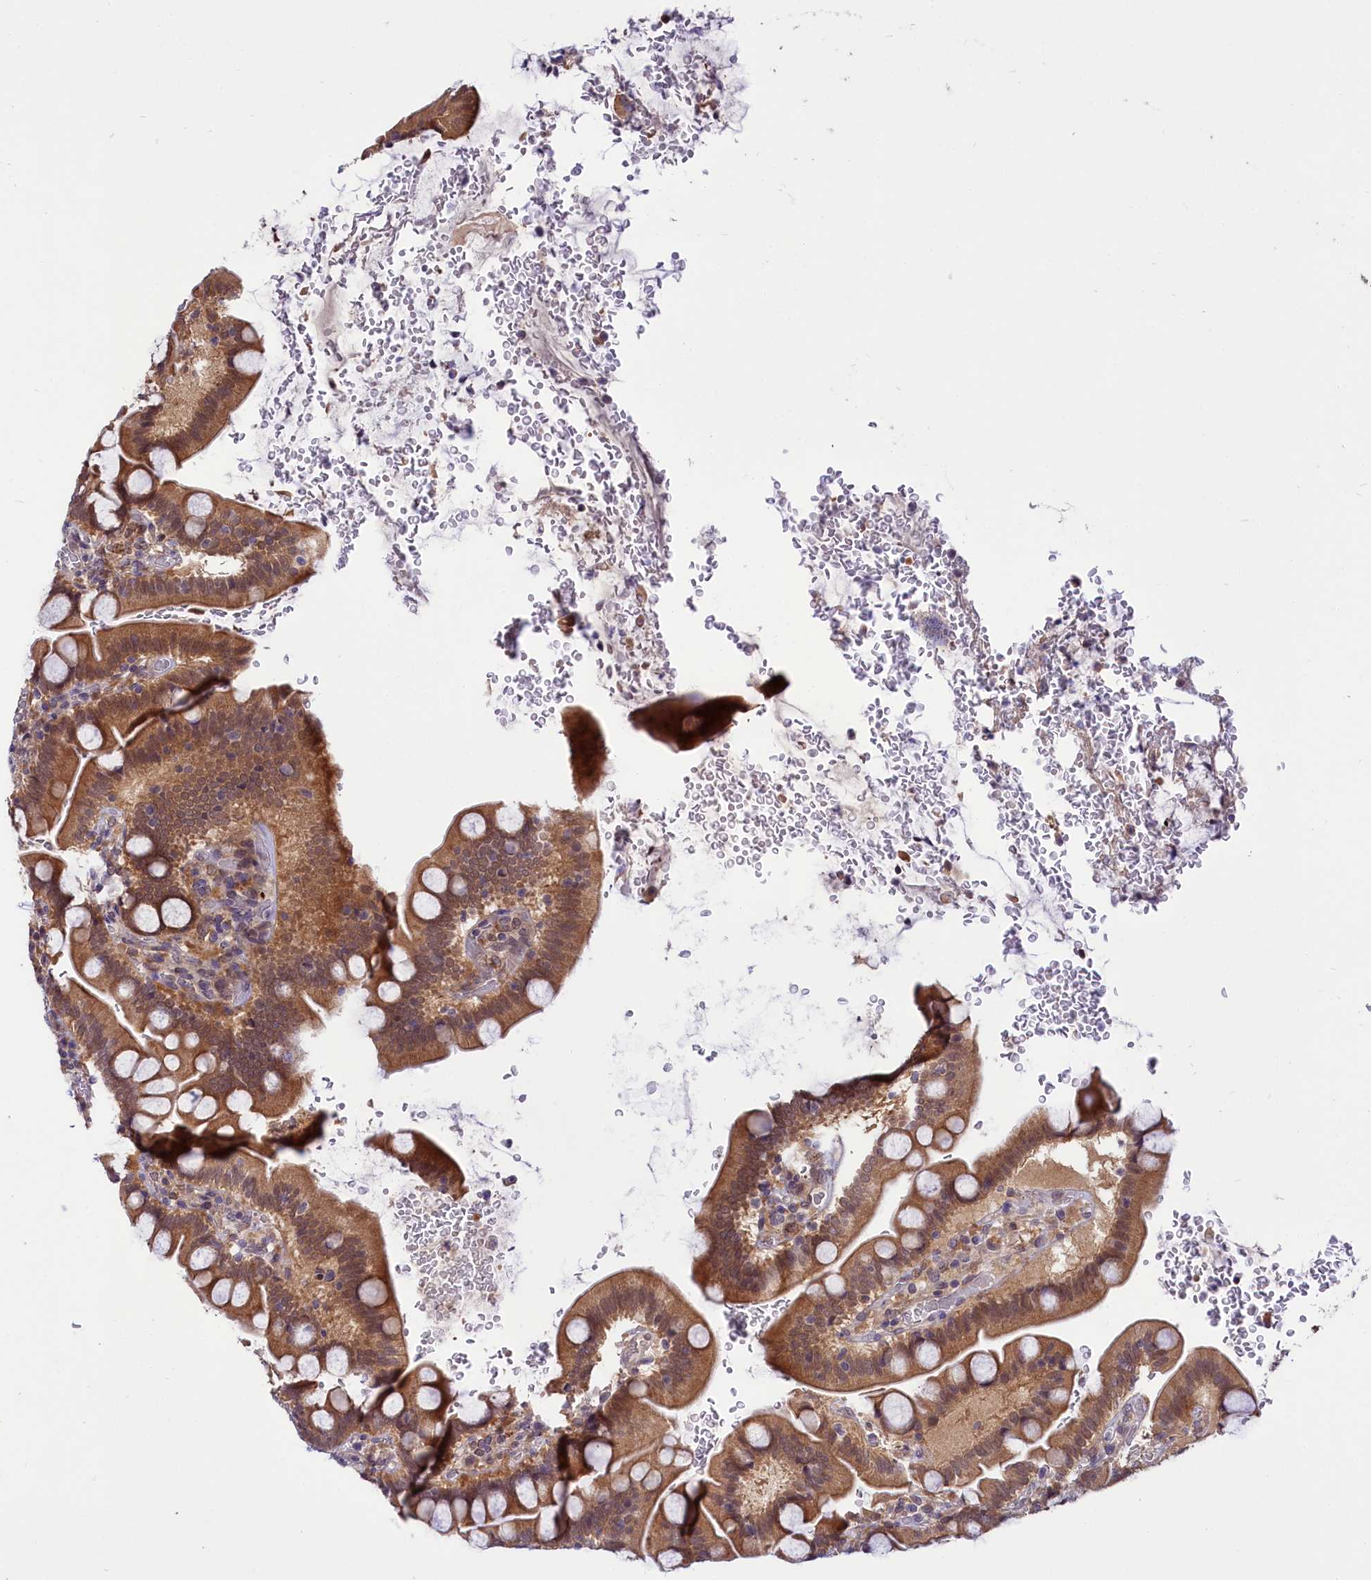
{"staining": {"intensity": "moderate", "quantity": ">75%", "location": "cytoplasmic/membranous"}, "tissue": "small intestine", "cell_type": "Glandular cells", "image_type": "normal", "snomed": [{"axis": "morphology", "description": "Normal tissue, NOS"}, {"axis": "topography", "description": "Stomach, upper"}, {"axis": "topography", "description": "Stomach, lower"}, {"axis": "topography", "description": "Small intestine"}], "caption": "Protein staining of unremarkable small intestine exhibits moderate cytoplasmic/membranous staining in approximately >75% of glandular cells. (Stains: DAB in brown, nuclei in blue, Microscopy: brightfield microscopy at high magnification).", "gene": "UBE3A", "patient": {"sex": "male", "age": 68}}